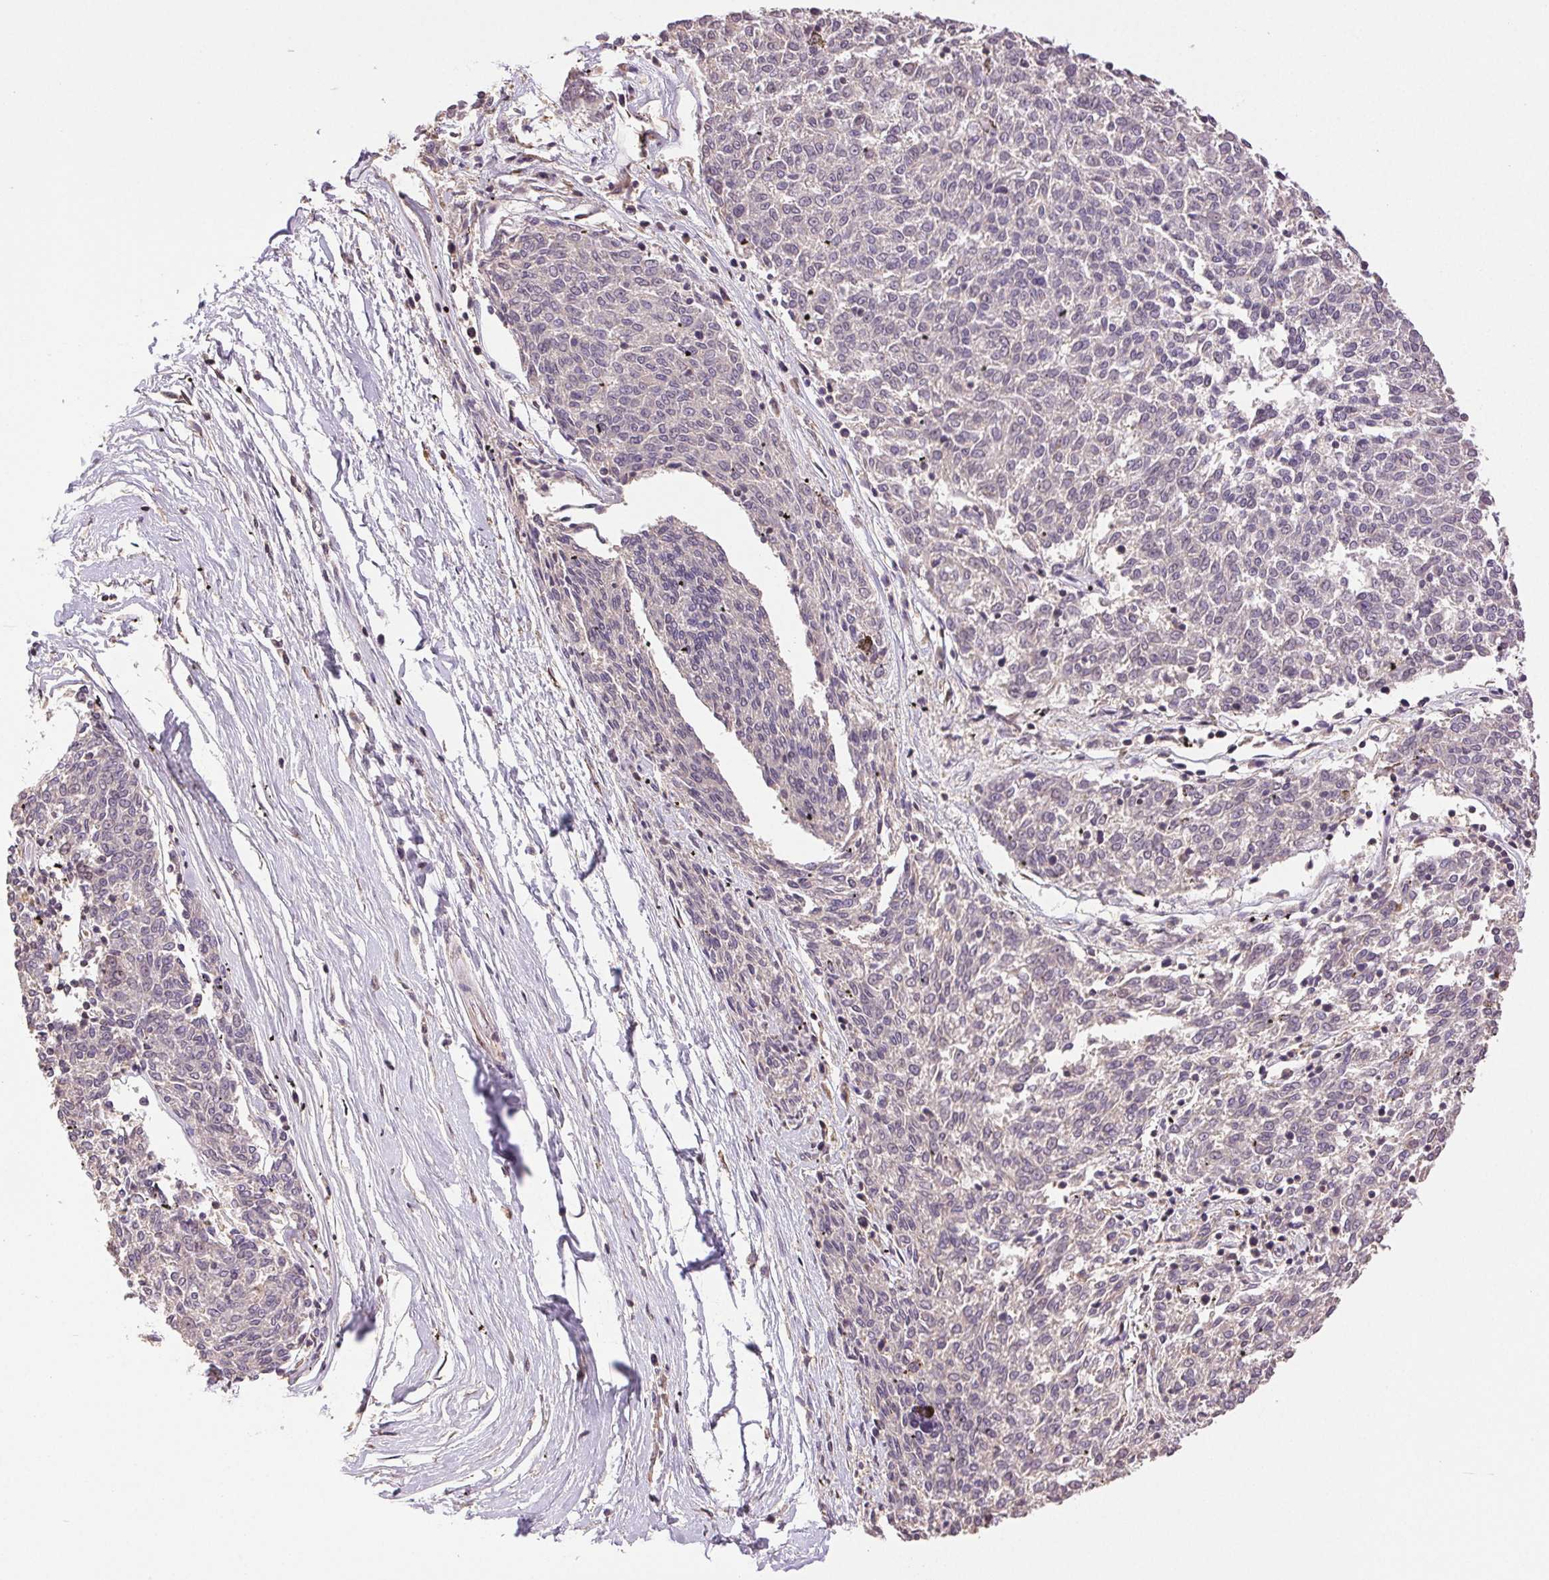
{"staining": {"intensity": "negative", "quantity": "none", "location": "none"}, "tissue": "melanoma", "cell_type": "Tumor cells", "image_type": "cancer", "snomed": [{"axis": "morphology", "description": "Malignant melanoma, NOS"}, {"axis": "topography", "description": "Skin"}], "caption": "Immunohistochemical staining of malignant melanoma displays no significant positivity in tumor cells. (Brightfield microscopy of DAB (3,3'-diaminobenzidine) immunohistochemistry (IHC) at high magnification).", "gene": "TMEM253", "patient": {"sex": "female", "age": 72}}